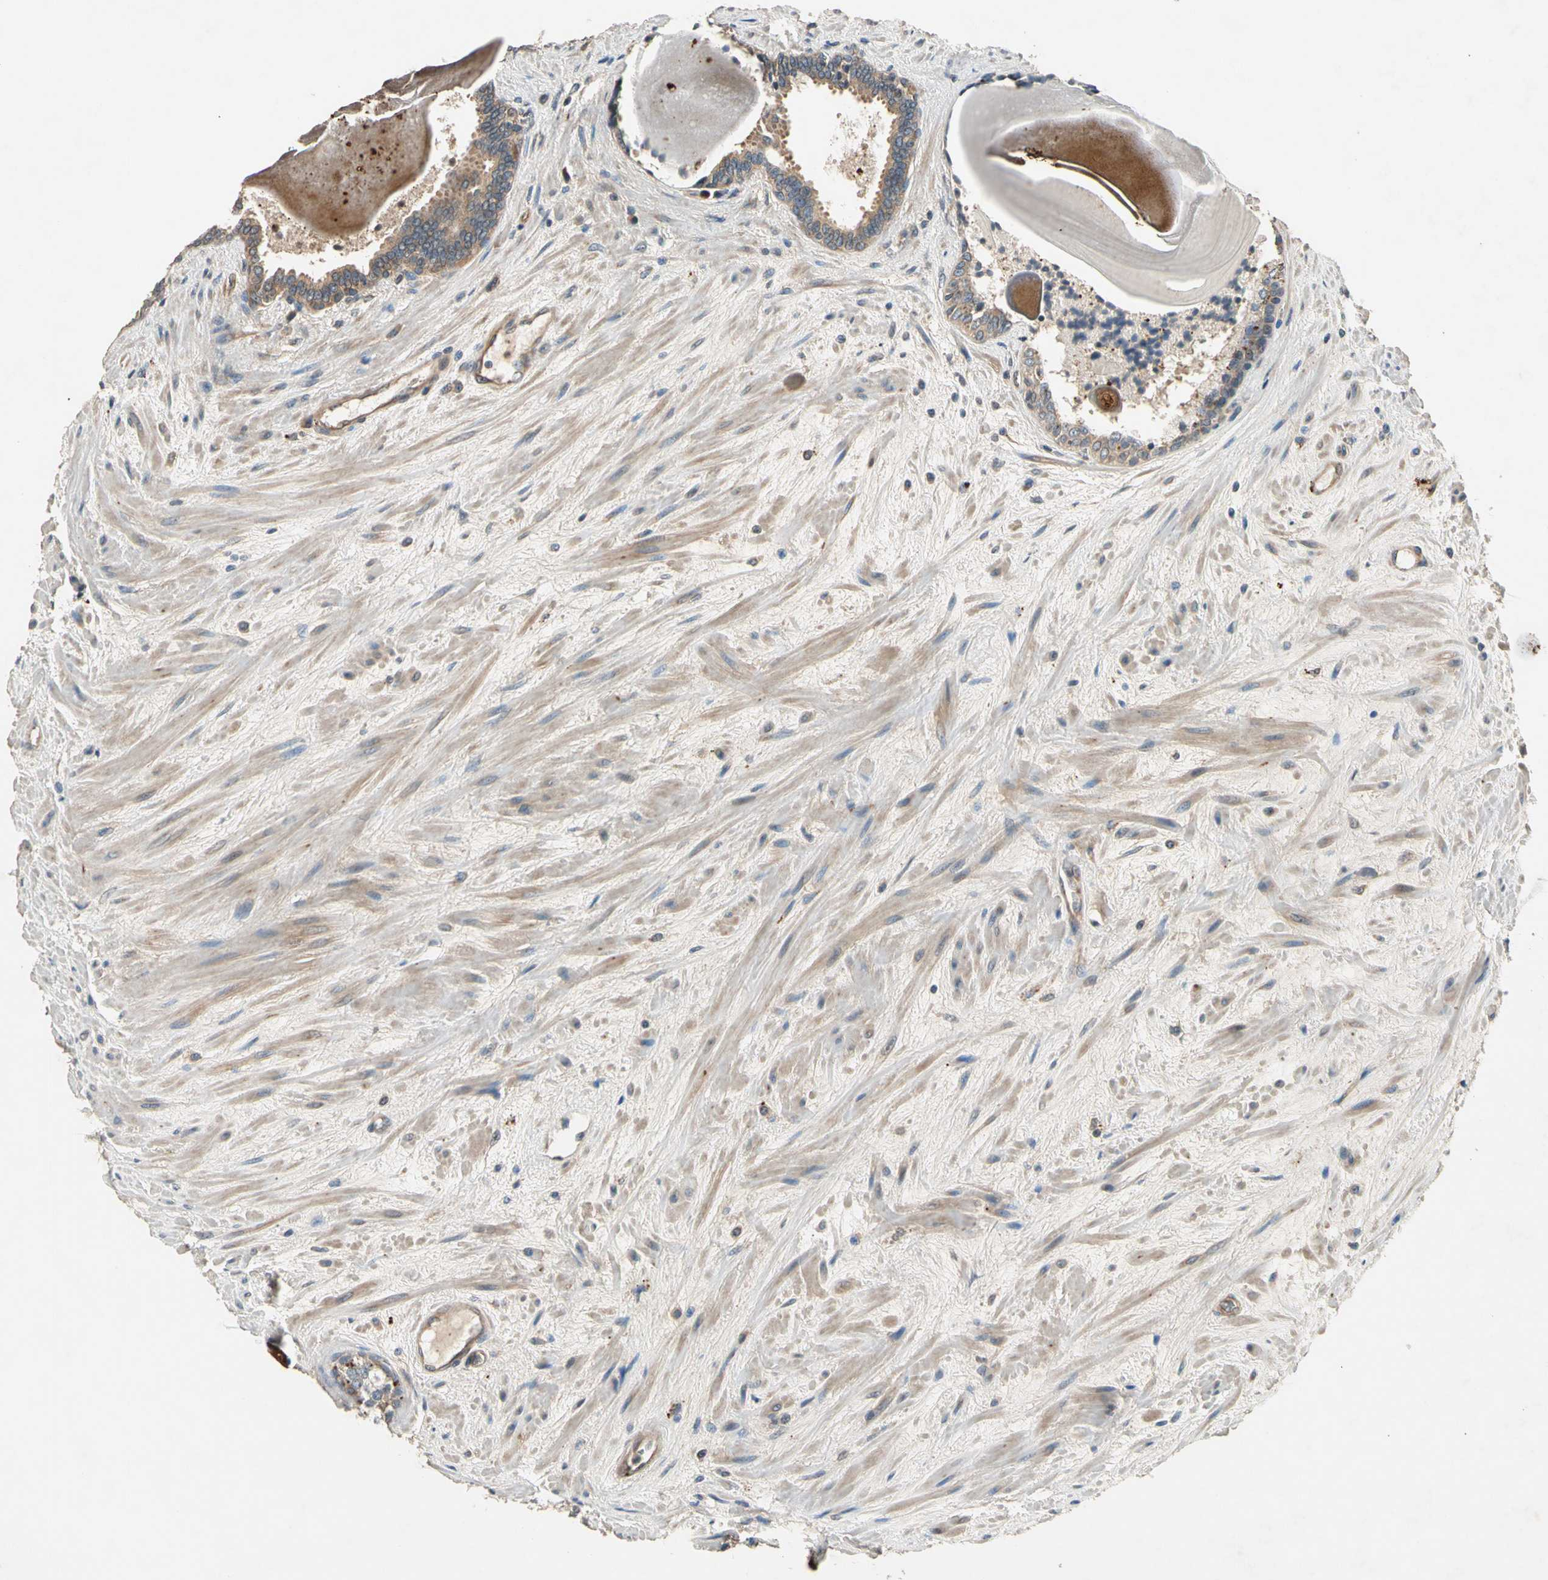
{"staining": {"intensity": "weak", "quantity": ">75%", "location": "cytoplasmic/membranous"}, "tissue": "prostate", "cell_type": "Glandular cells", "image_type": "normal", "snomed": [{"axis": "morphology", "description": "Normal tissue, NOS"}, {"axis": "topography", "description": "Prostate"}], "caption": "Approximately >75% of glandular cells in unremarkable prostate reveal weak cytoplasmic/membranous protein expression as visualized by brown immunohistochemical staining.", "gene": "ROCK2", "patient": {"sex": "male", "age": 65}}